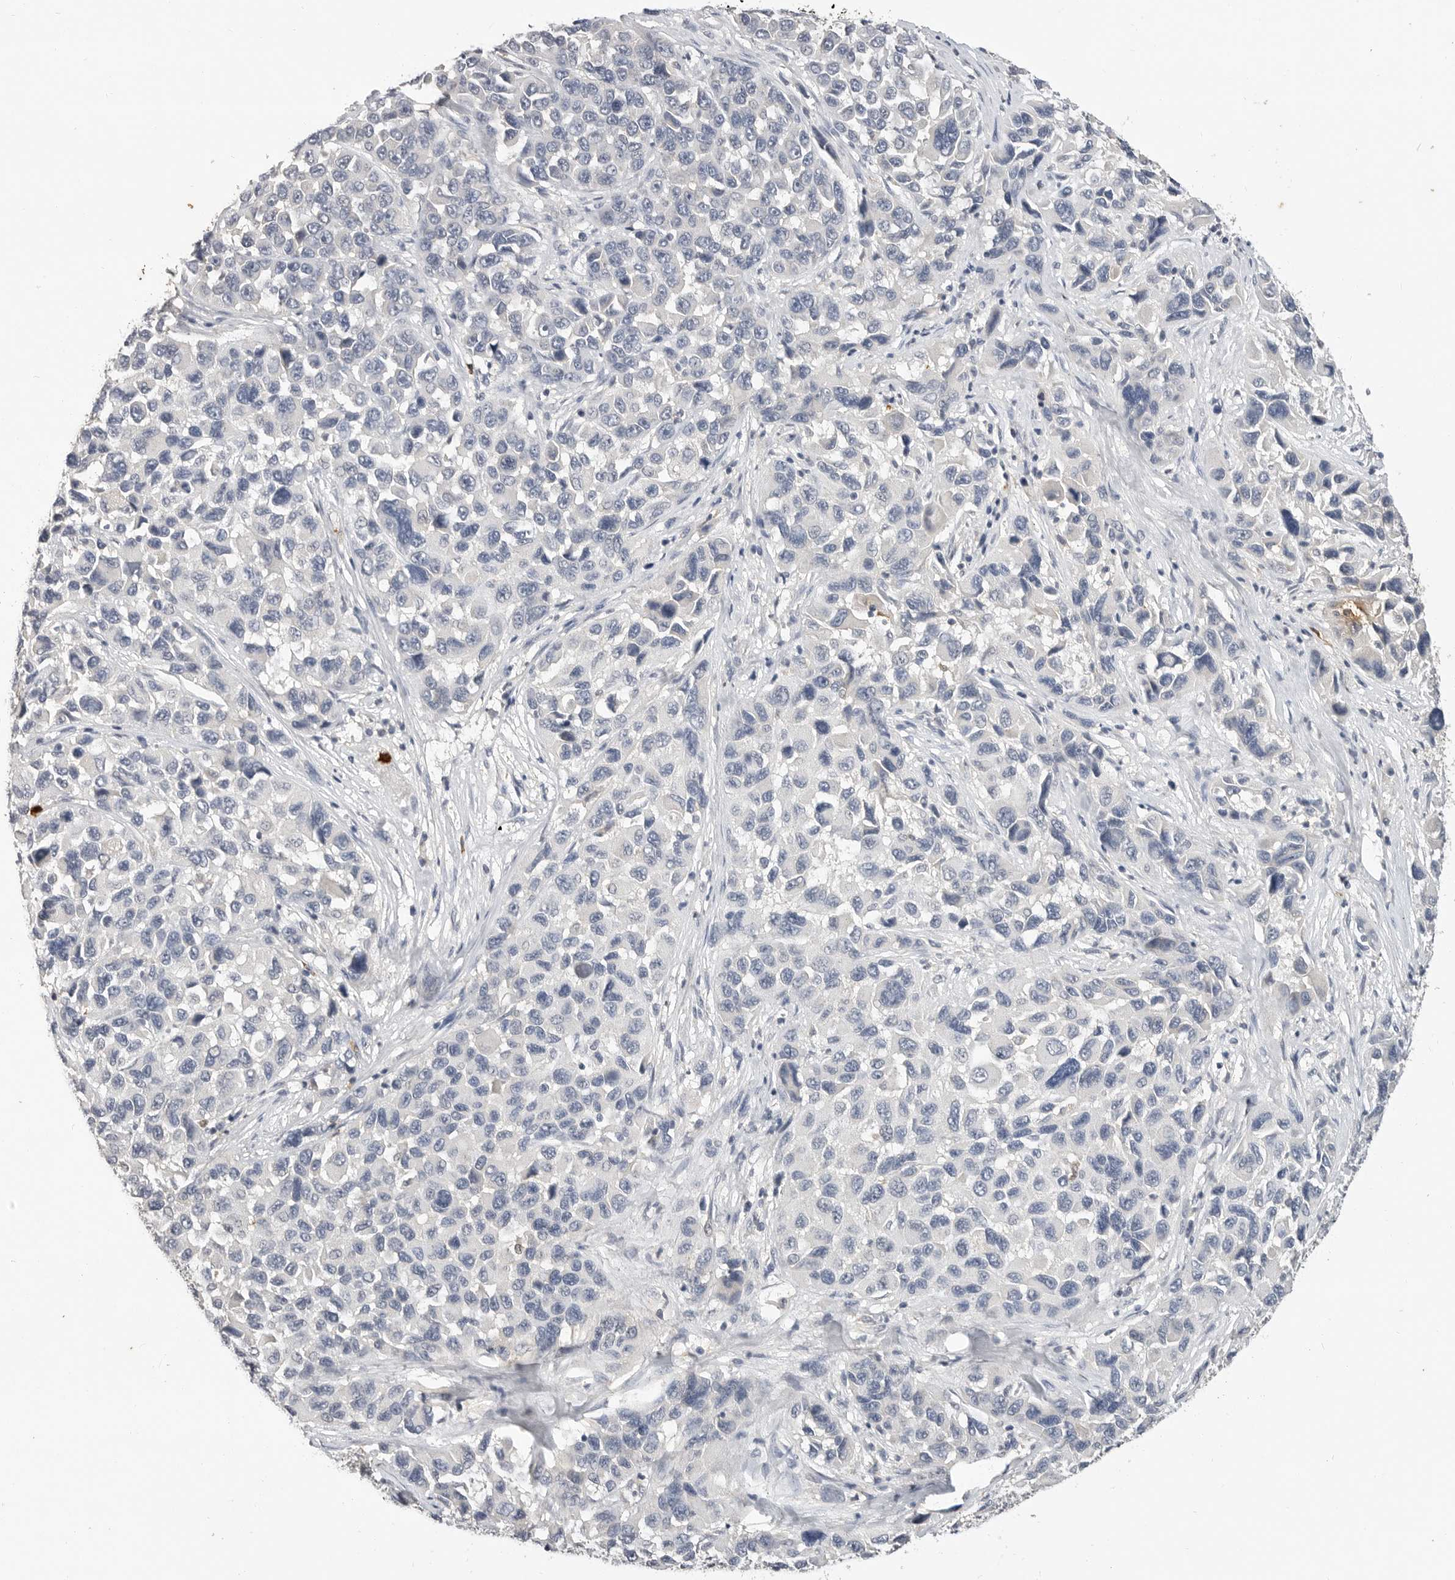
{"staining": {"intensity": "negative", "quantity": "none", "location": "none"}, "tissue": "melanoma", "cell_type": "Tumor cells", "image_type": "cancer", "snomed": [{"axis": "morphology", "description": "Malignant melanoma, NOS"}, {"axis": "topography", "description": "Skin"}], "caption": "The micrograph displays no significant positivity in tumor cells of malignant melanoma.", "gene": "LTBR", "patient": {"sex": "male", "age": 53}}